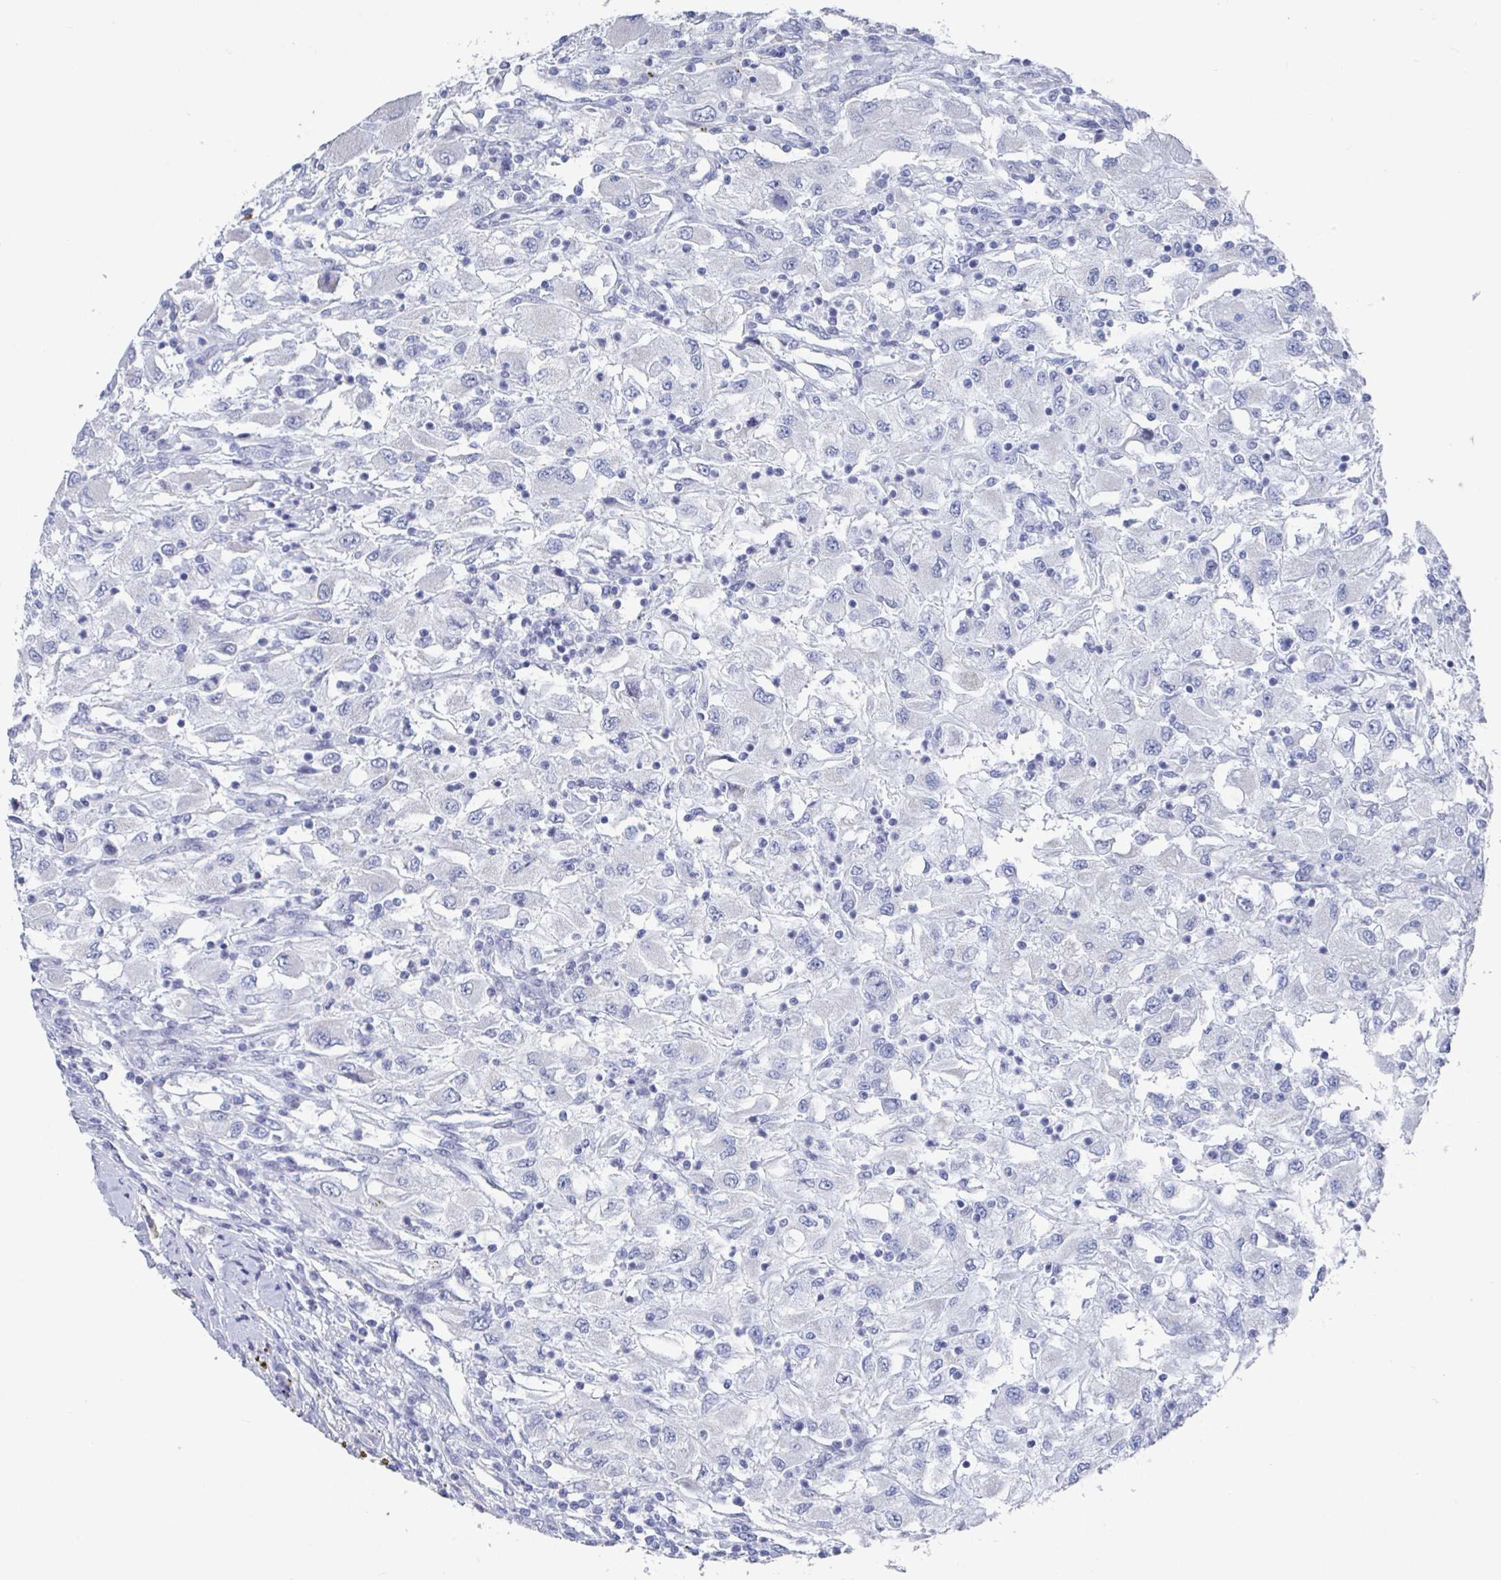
{"staining": {"intensity": "negative", "quantity": "none", "location": "none"}, "tissue": "renal cancer", "cell_type": "Tumor cells", "image_type": "cancer", "snomed": [{"axis": "morphology", "description": "Adenocarcinoma, NOS"}, {"axis": "topography", "description": "Kidney"}], "caption": "A high-resolution photomicrograph shows IHC staining of renal cancer, which shows no significant expression in tumor cells.", "gene": "CAMKV", "patient": {"sex": "female", "age": 67}}